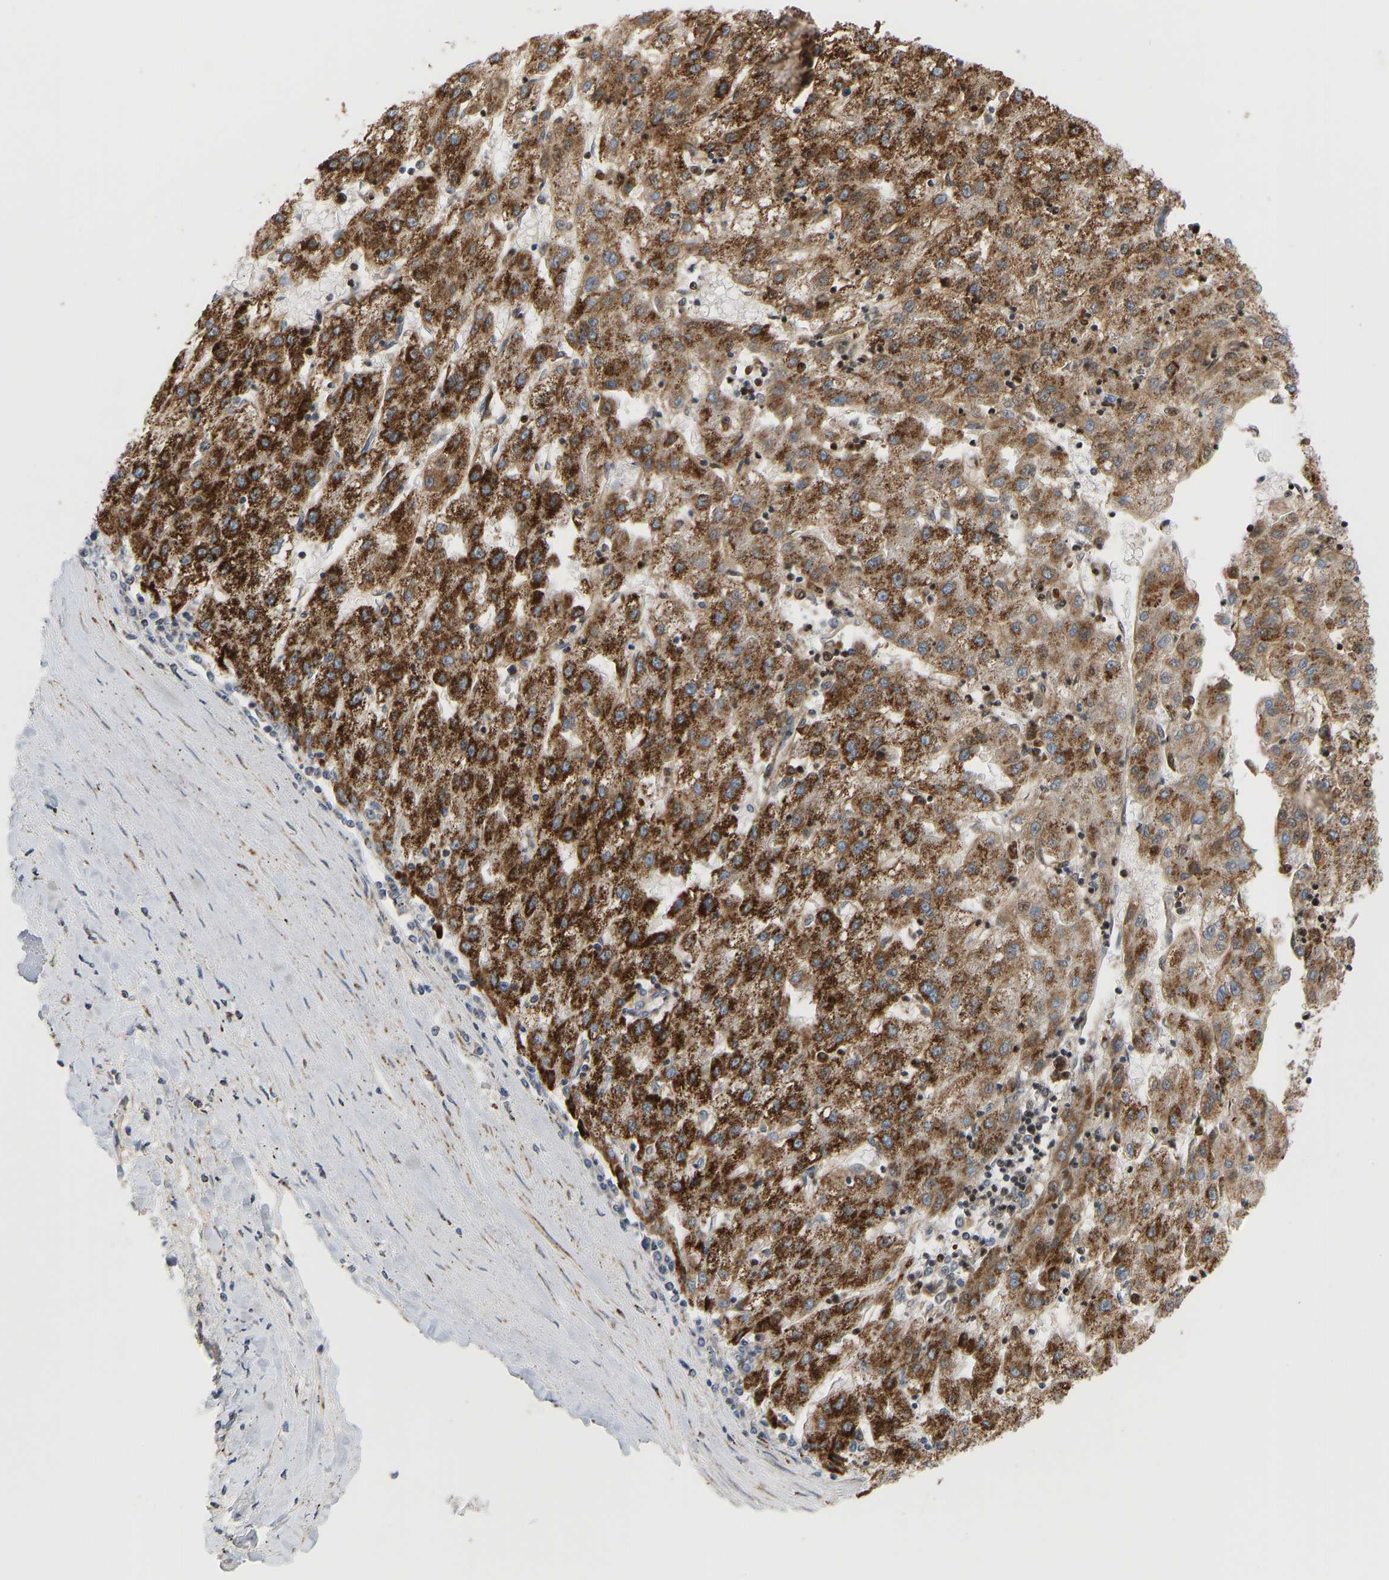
{"staining": {"intensity": "strong", "quantity": ">75%", "location": "cytoplasmic/membranous"}, "tissue": "liver cancer", "cell_type": "Tumor cells", "image_type": "cancer", "snomed": [{"axis": "morphology", "description": "Carcinoma, Hepatocellular, NOS"}, {"axis": "topography", "description": "Liver"}], "caption": "A micrograph of hepatocellular carcinoma (liver) stained for a protein demonstrates strong cytoplasmic/membranous brown staining in tumor cells.", "gene": "GPSM2", "patient": {"sex": "male", "age": 72}}